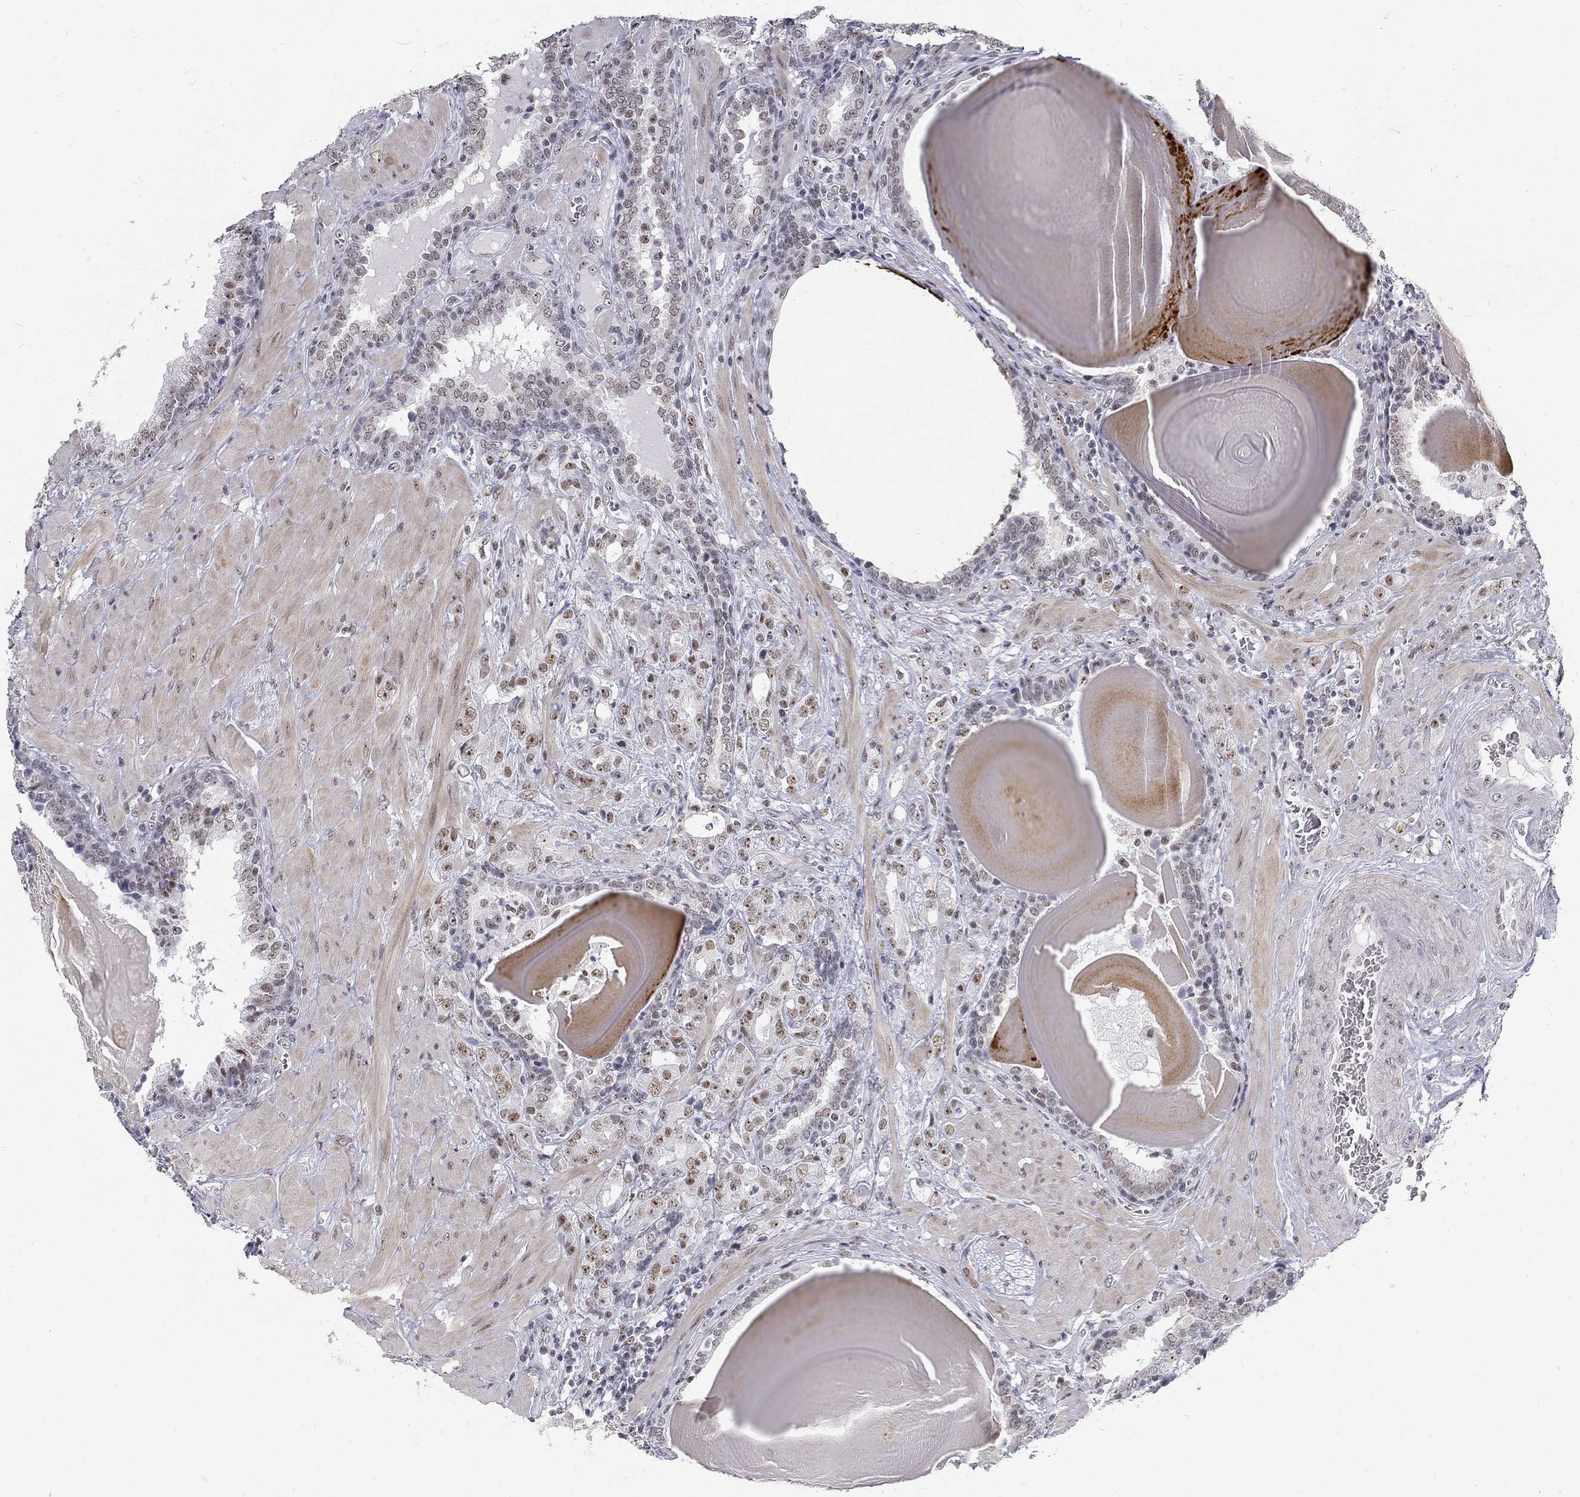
{"staining": {"intensity": "weak", "quantity": "<25%", "location": "nuclear"}, "tissue": "prostate cancer", "cell_type": "Tumor cells", "image_type": "cancer", "snomed": [{"axis": "morphology", "description": "Adenocarcinoma, NOS"}, {"axis": "topography", "description": "Prostate"}], "caption": "Immunohistochemical staining of human prostate adenocarcinoma exhibits no significant expression in tumor cells. (Immunohistochemistry (ihc), brightfield microscopy, high magnification).", "gene": "SNORC", "patient": {"sex": "male", "age": 57}}